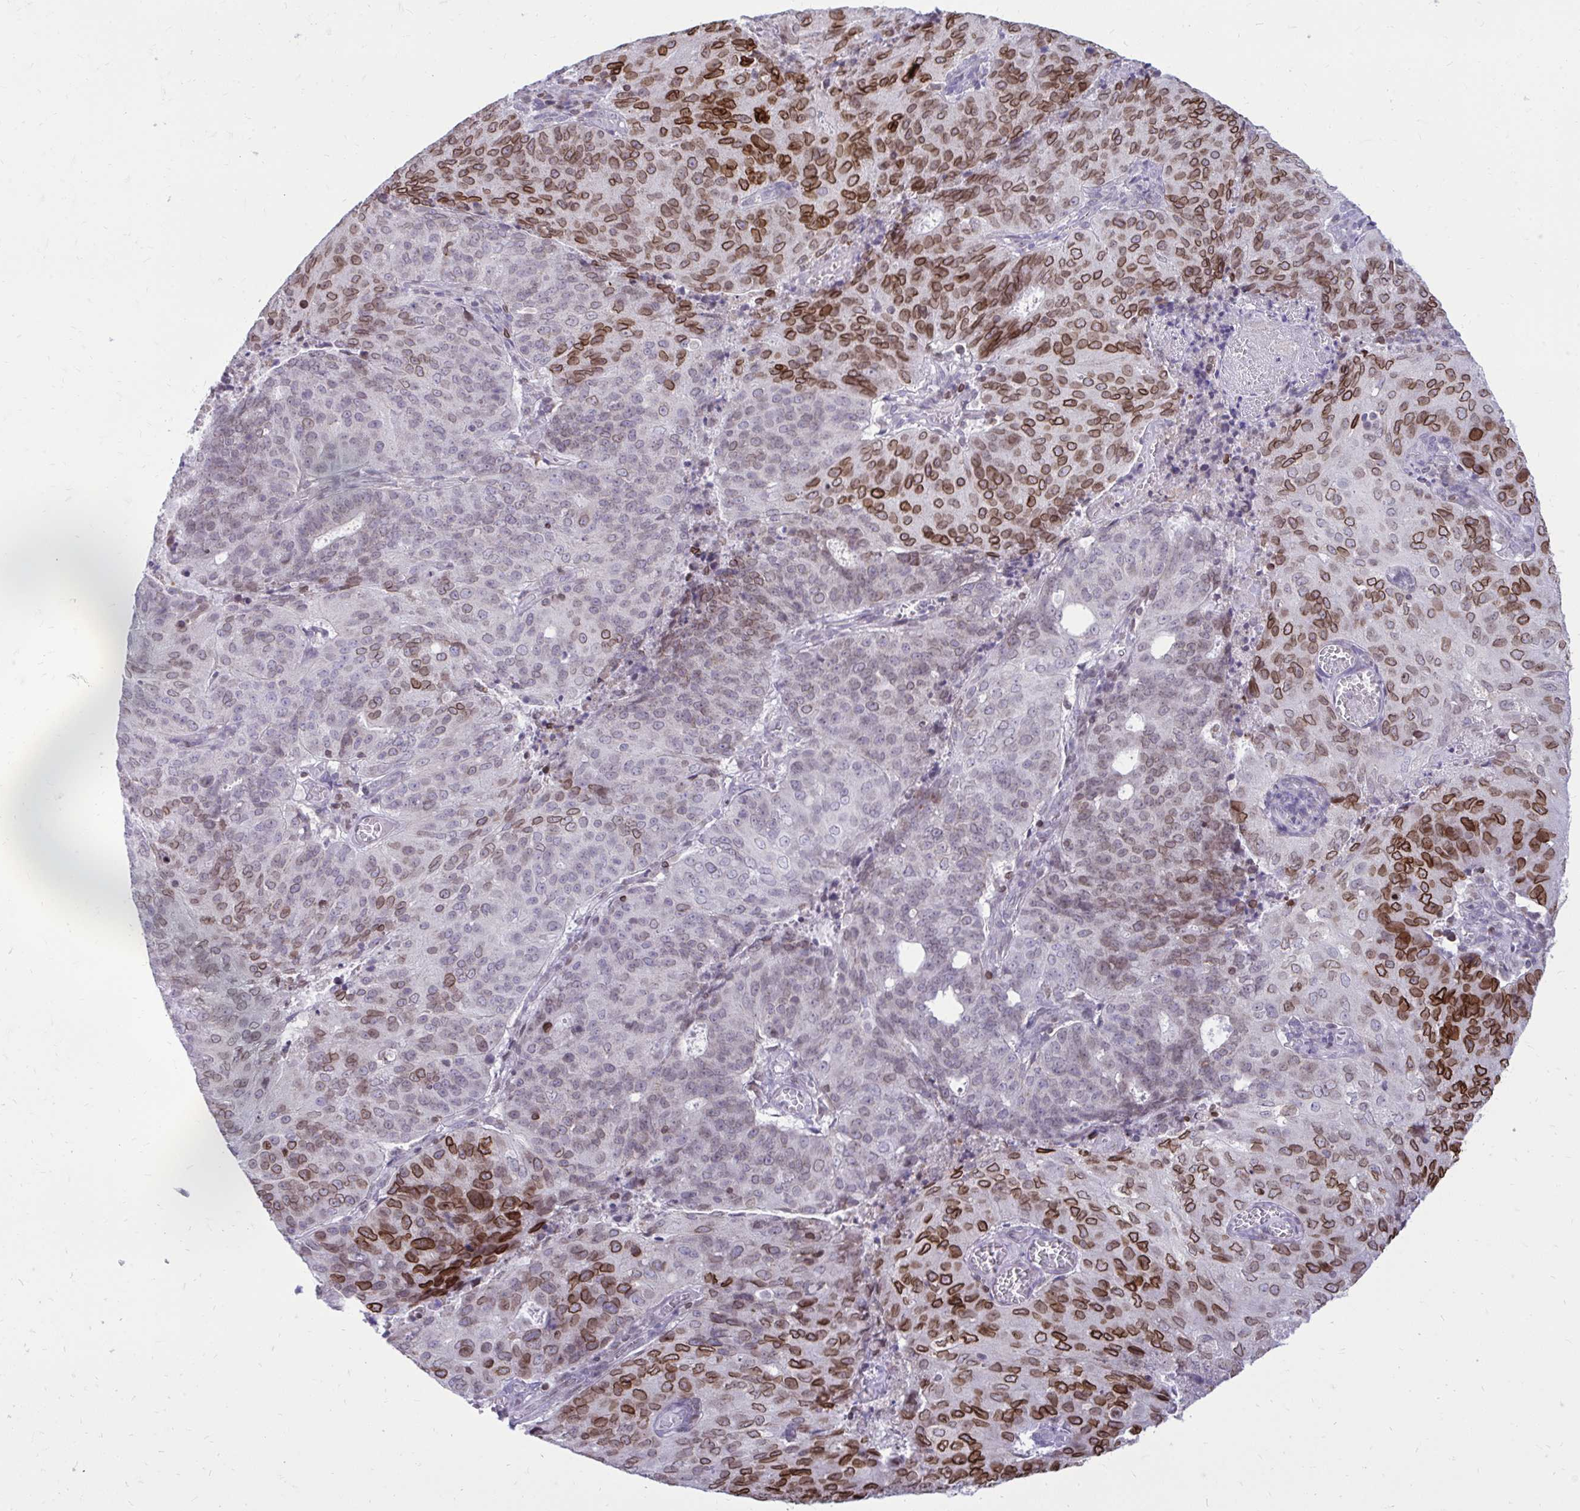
{"staining": {"intensity": "strong", "quantity": "25%-75%", "location": "cytoplasmic/membranous,nuclear"}, "tissue": "endometrial cancer", "cell_type": "Tumor cells", "image_type": "cancer", "snomed": [{"axis": "morphology", "description": "Adenocarcinoma, NOS"}, {"axis": "topography", "description": "Endometrium"}], "caption": "Approximately 25%-75% of tumor cells in endometrial adenocarcinoma reveal strong cytoplasmic/membranous and nuclear protein expression as visualized by brown immunohistochemical staining.", "gene": "RPS6KA2", "patient": {"sex": "female", "age": 82}}